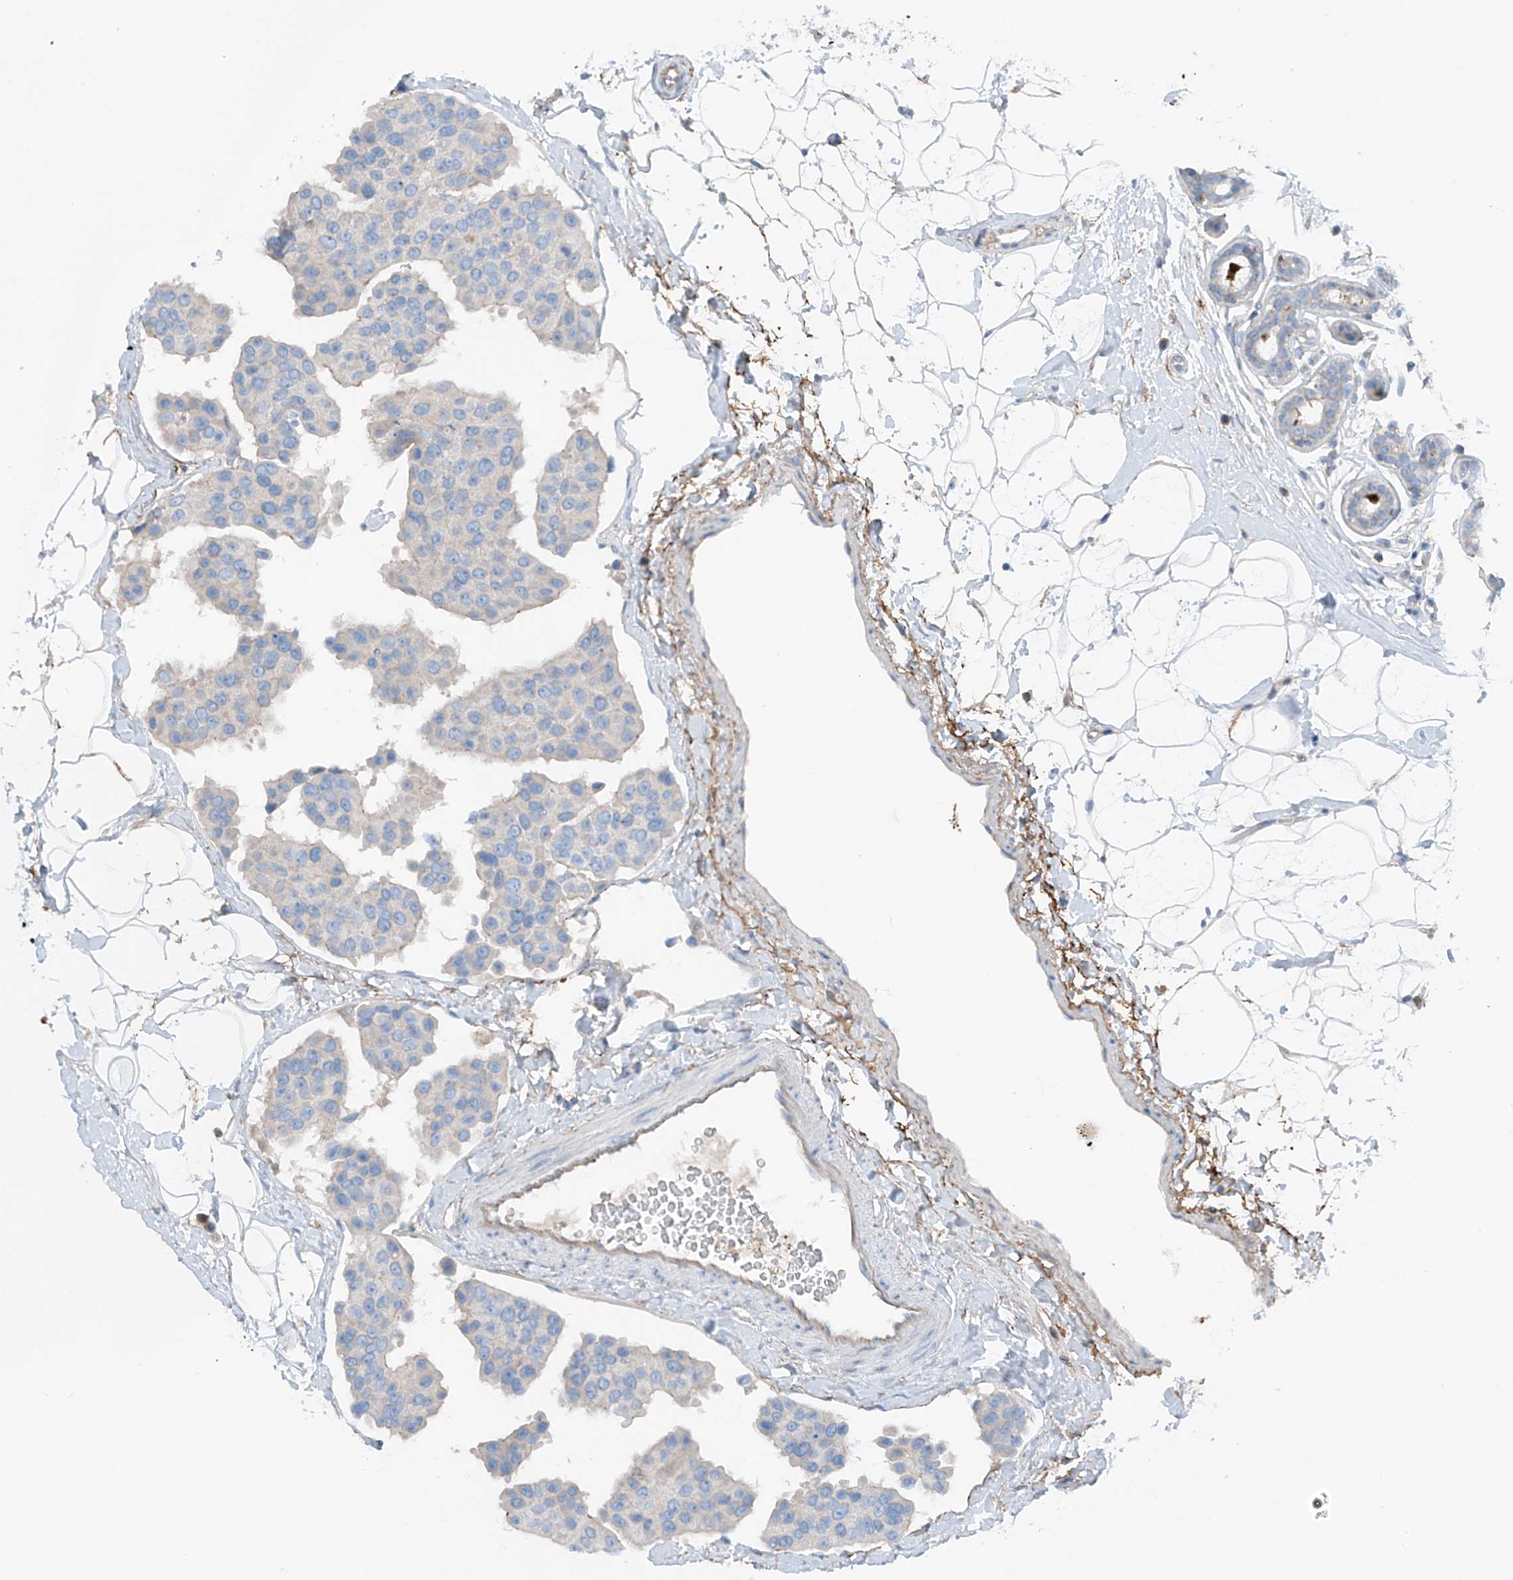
{"staining": {"intensity": "negative", "quantity": "none", "location": "none"}, "tissue": "breast cancer", "cell_type": "Tumor cells", "image_type": "cancer", "snomed": [{"axis": "morphology", "description": "Normal tissue, NOS"}, {"axis": "morphology", "description": "Duct carcinoma"}, {"axis": "topography", "description": "Breast"}], "caption": "High power microscopy photomicrograph of an IHC image of invasive ductal carcinoma (breast), revealing no significant staining in tumor cells.", "gene": "NALCN", "patient": {"sex": "female", "age": 39}}